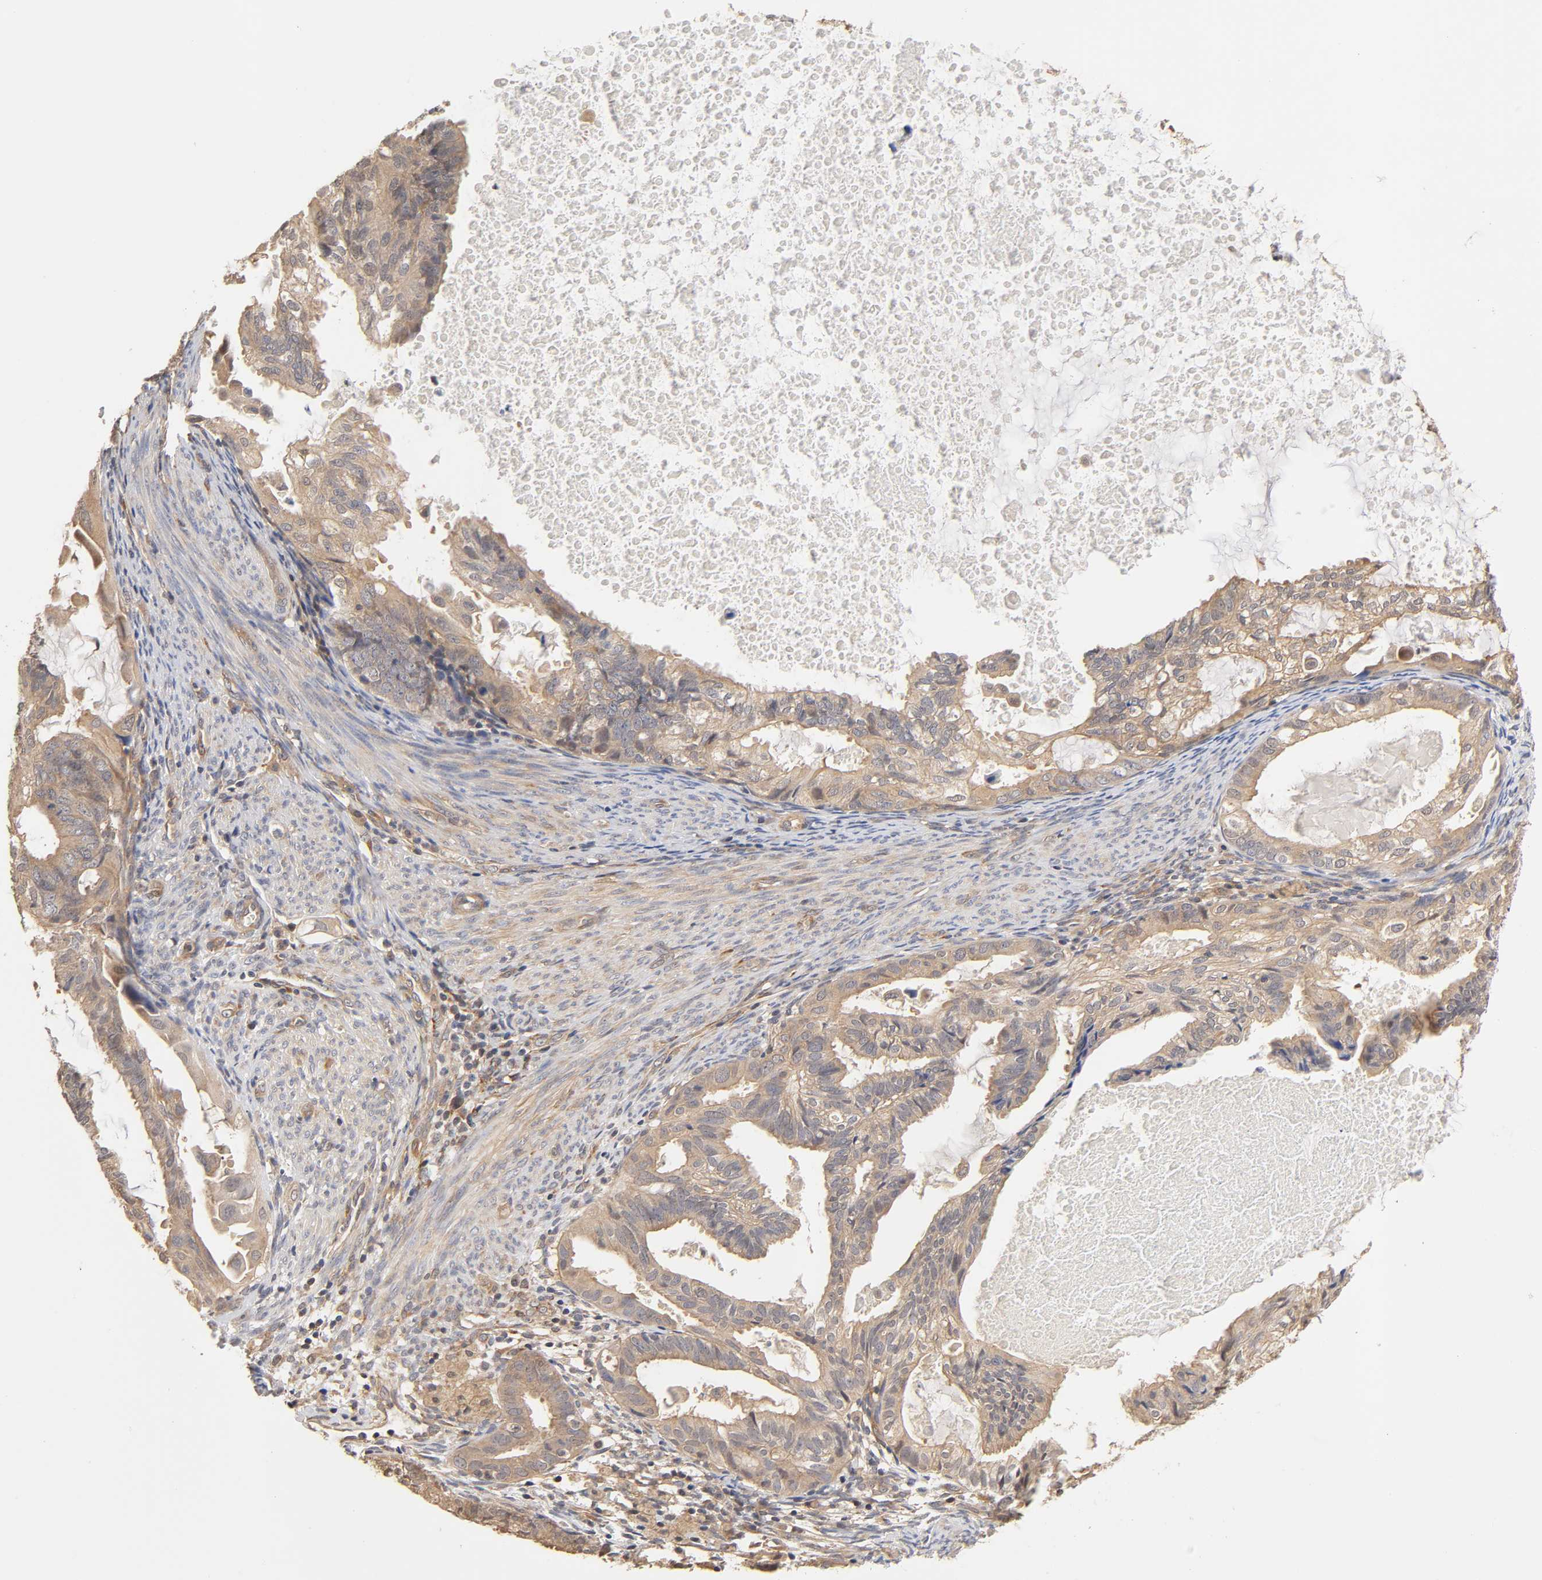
{"staining": {"intensity": "weak", "quantity": ">75%", "location": "cytoplasmic/membranous"}, "tissue": "cervical cancer", "cell_type": "Tumor cells", "image_type": "cancer", "snomed": [{"axis": "morphology", "description": "Normal tissue, NOS"}, {"axis": "morphology", "description": "Adenocarcinoma, NOS"}, {"axis": "topography", "description": "Cervix"}, {"axis": "topography", "description": "Endometrium"}], "caption": "Tumor cells exhibit weak cytoplasmic/membranous staining in approximately >75% of cells in cervical cancer (adenocarcinoma). (IHC, brightfield microscopy, high magnification).", "gene": "PDE5A", "patient": {"sex": "female", "age": 86}}